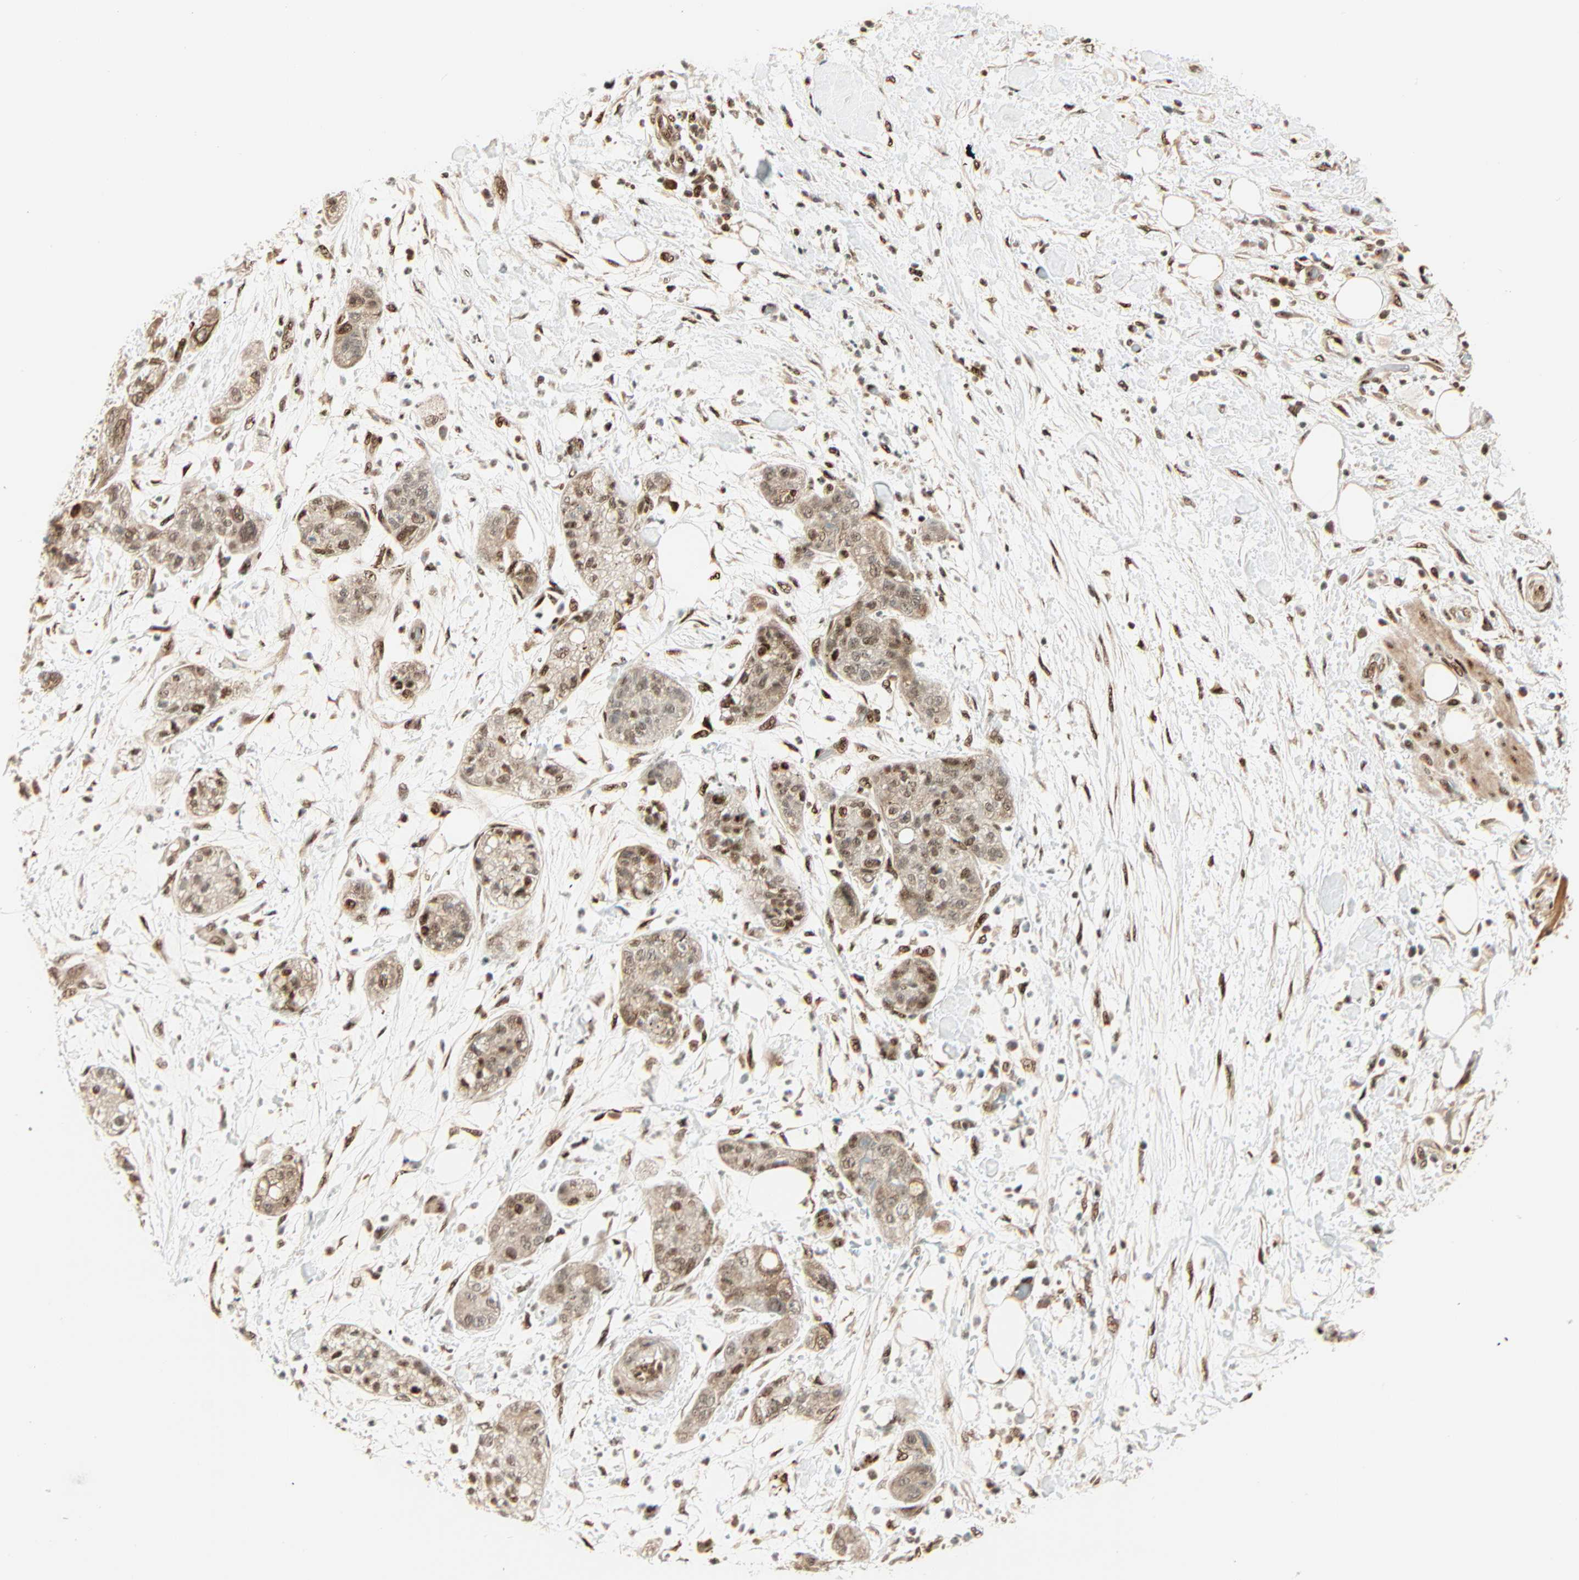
{"staining": {"intensity": "moderate", "quantity": ">75%", "location": "cytoplasmic/membranous,nuclear"}, "tissue": "pancreatic cancer", "cell_type": "Tumor cells", "image_type": "cancer", "snomed": [{"axis": "morphology", "description": "Adenocarcinoma, NOS"}, {"axis": "topography", "description": "Pancreas"}], "caption": "Protein expression analysis of pancreatic cancer (adenocarcinoma) exhibits moderate cytoplasmic/membranous and nuclear staining in about >75% of tumor cells.", "gene": "PNPLA6", "patient": {"sex": "female", "age": 78}}